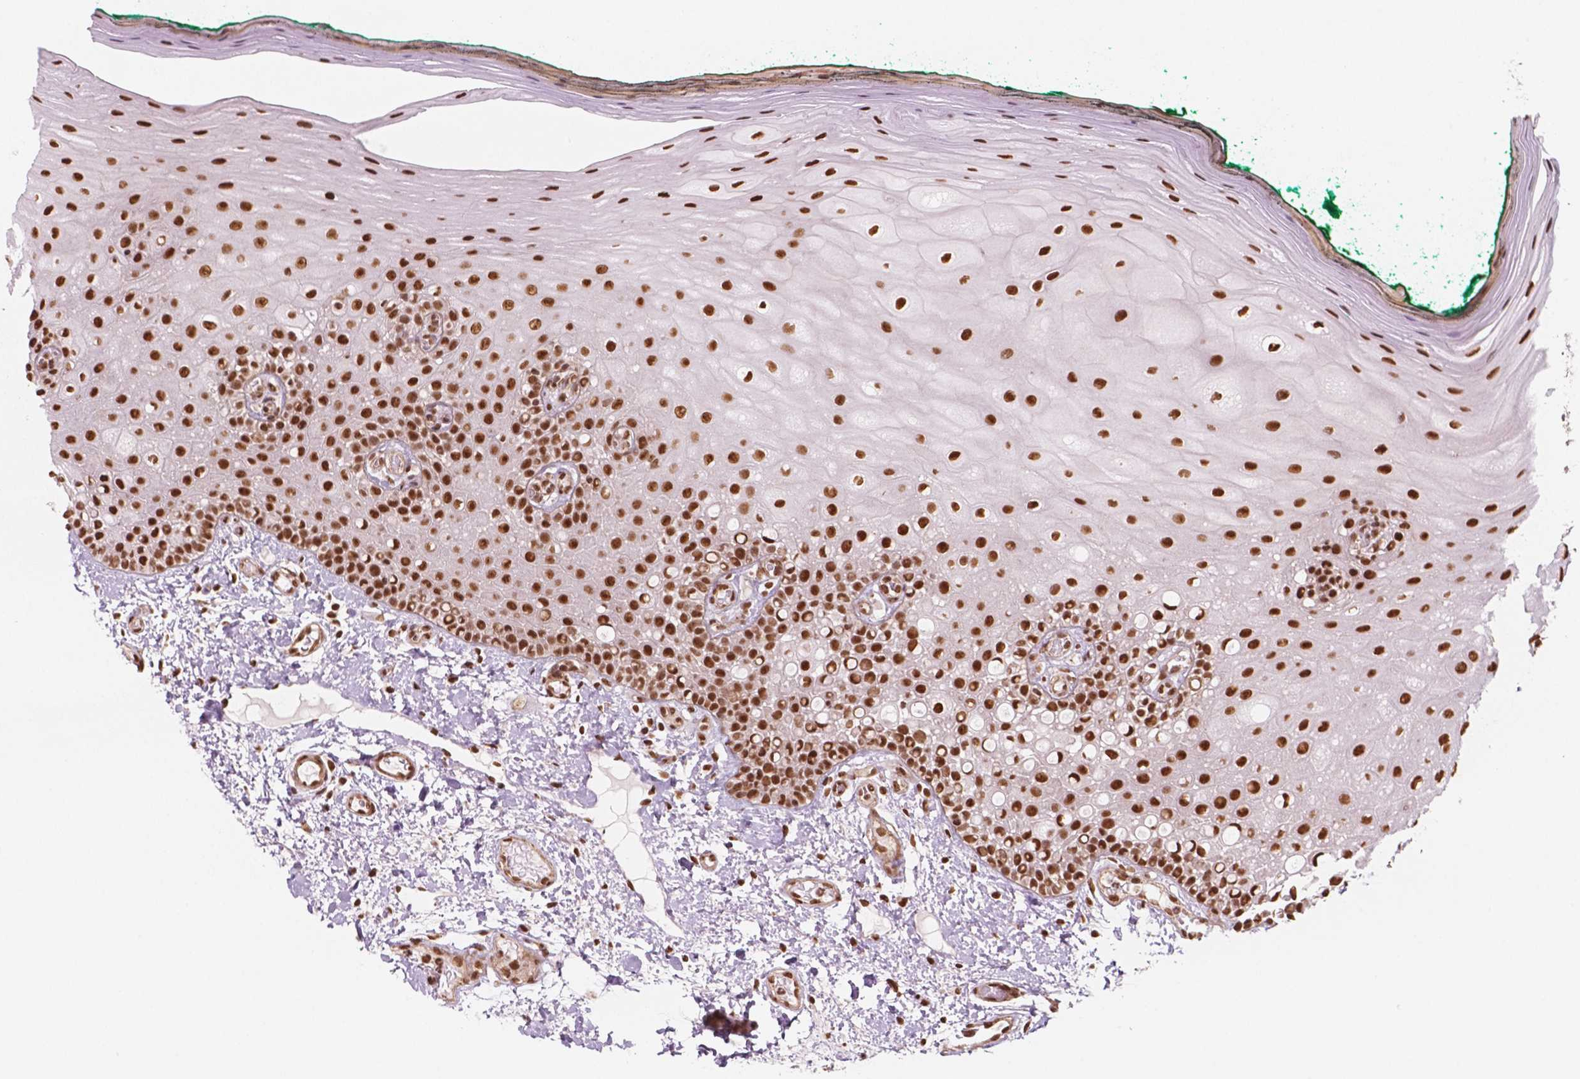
{"staining": {"intensity": "strong", "quantity": ">75%", "location": "nuclear"}, "tissue": "oral mucosa", "cell_type": "Squamous epithelial cells", "image_type": "normal", "snomed": [{"axis": "morphology", "description": "Normal tissue, NOS"}, {"axis": "topography", "description": "Oral tissue"}], "caption": "Strong nuclear staining for a protein is present in approximately >75% of squamous epithelial cells of unremarkable oral mucosa using immunohistochemistry.", "gene": "GTF3C5", "patient": {"sex": "female", "age": 83}}